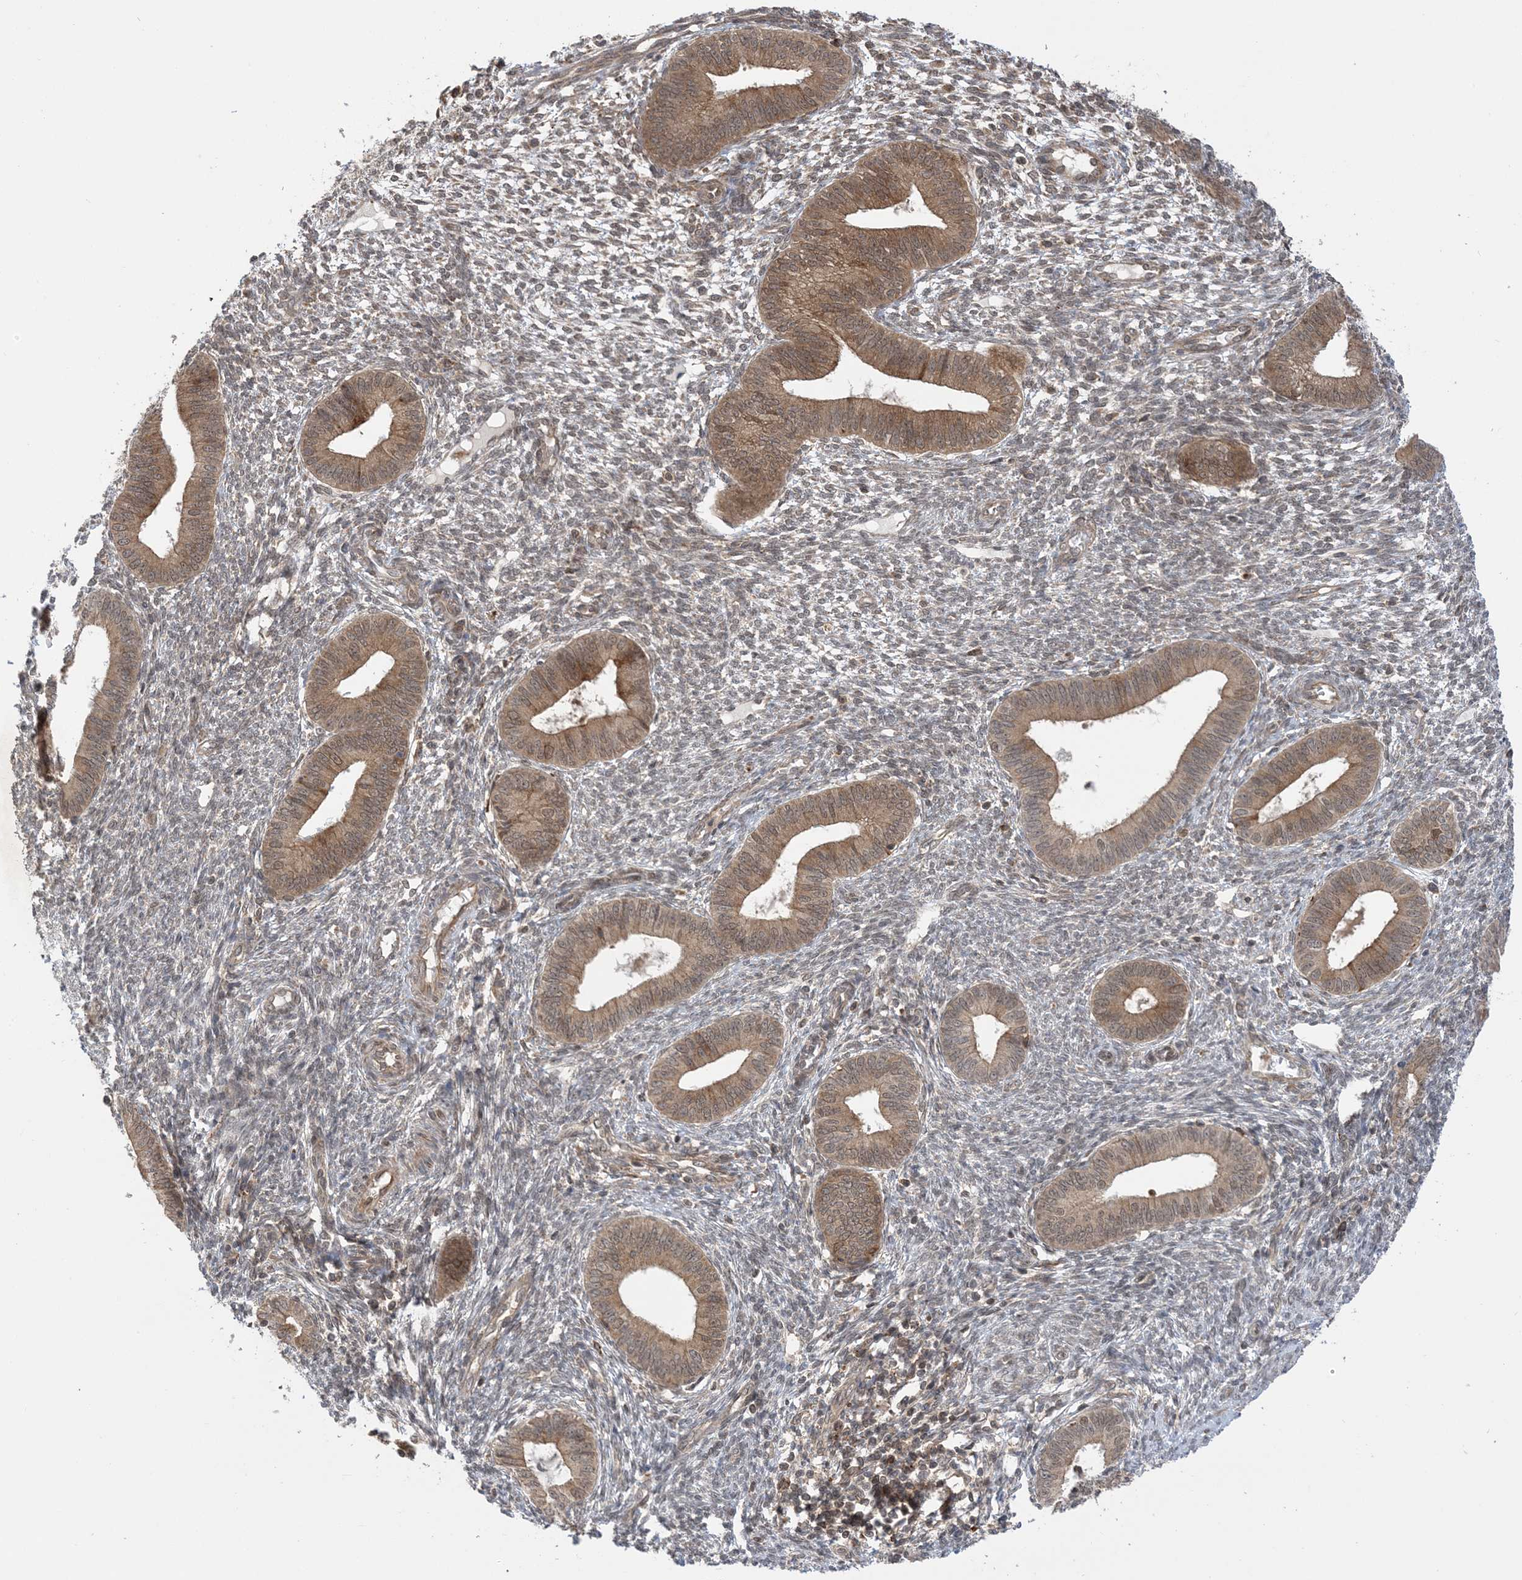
{"staining": {"intensity": "weak", "quantity": "<25%", "location": "cytoplasmic/membranous"}, "tissue": "endometrium", "cell_type": "Cells in endometrial stroma", "image_type": "normal", "snomed": [{"axis": "morphology", "description": "Normal tissue, NOS"}, {"axis": "topography", "description": "Endometrium"}], "caption": "Immunohistochemistry photomicrograph of unremarkable endometrium: endometrium stained with DAB displays no significant protein positivity in cells in endometrial stroma.", "gene": "METTL21A", "patient": {"sex": "female", "age": 46}}